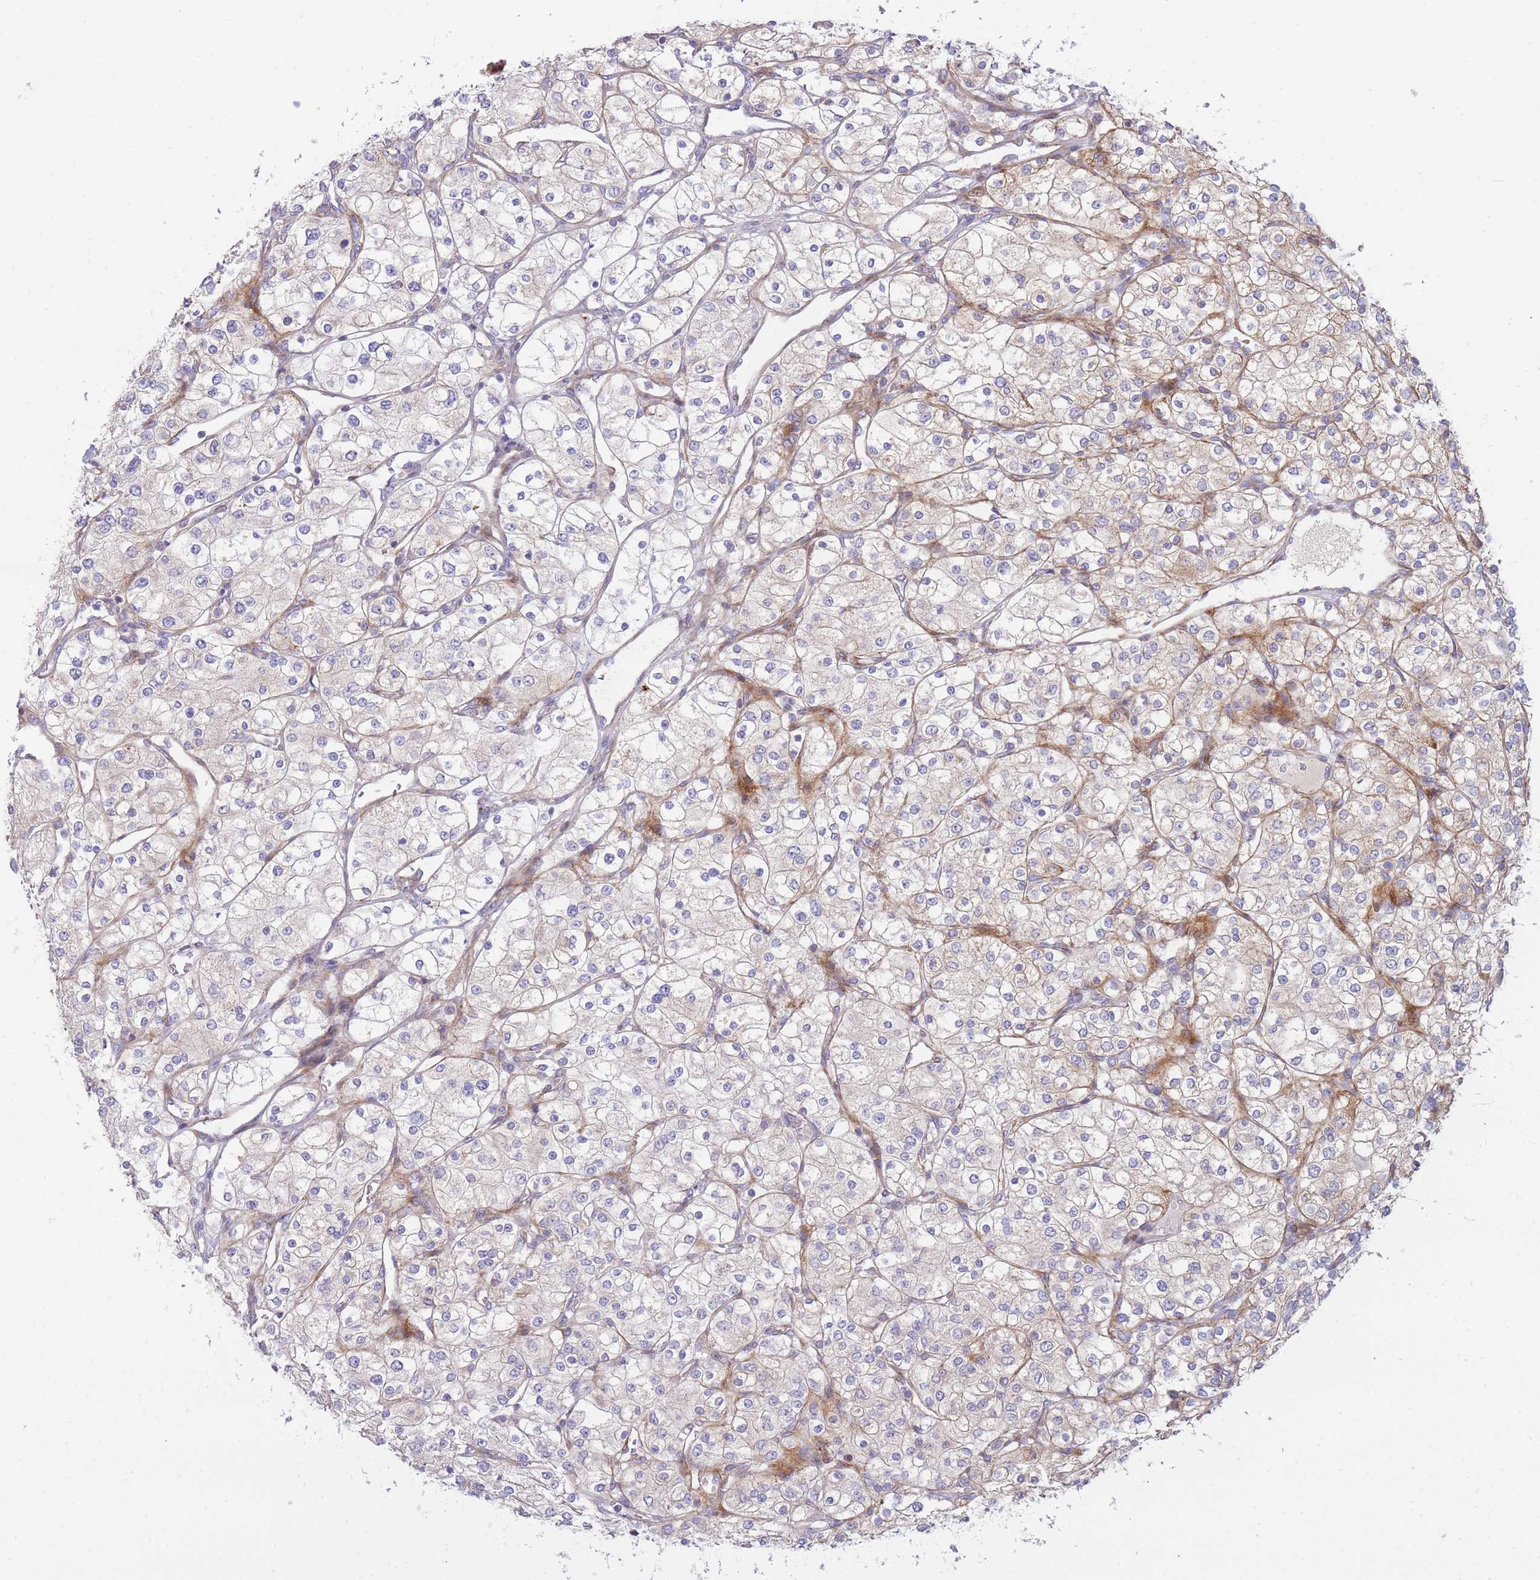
{"staining": {"intensity": "weak", "quantity": "<25%", "location": "cytoplasmic/membranous"}, "tissue": "renal cancer", "cell_type": "Tumor cells", "image_type": "cancer", "snomed": [{"axis": "morphology", "description": "Adenocarcinoma, NOS"}, {"axis": "topography", "description": "Kidney"}], "caption": "Immunohistochemistry (IHC) of human renal cancer (adenocarcinoma) shows no positivity in tumor cells.", "gene": "ATP5MC2", "patient": {"sex": "male", "age": 80}}